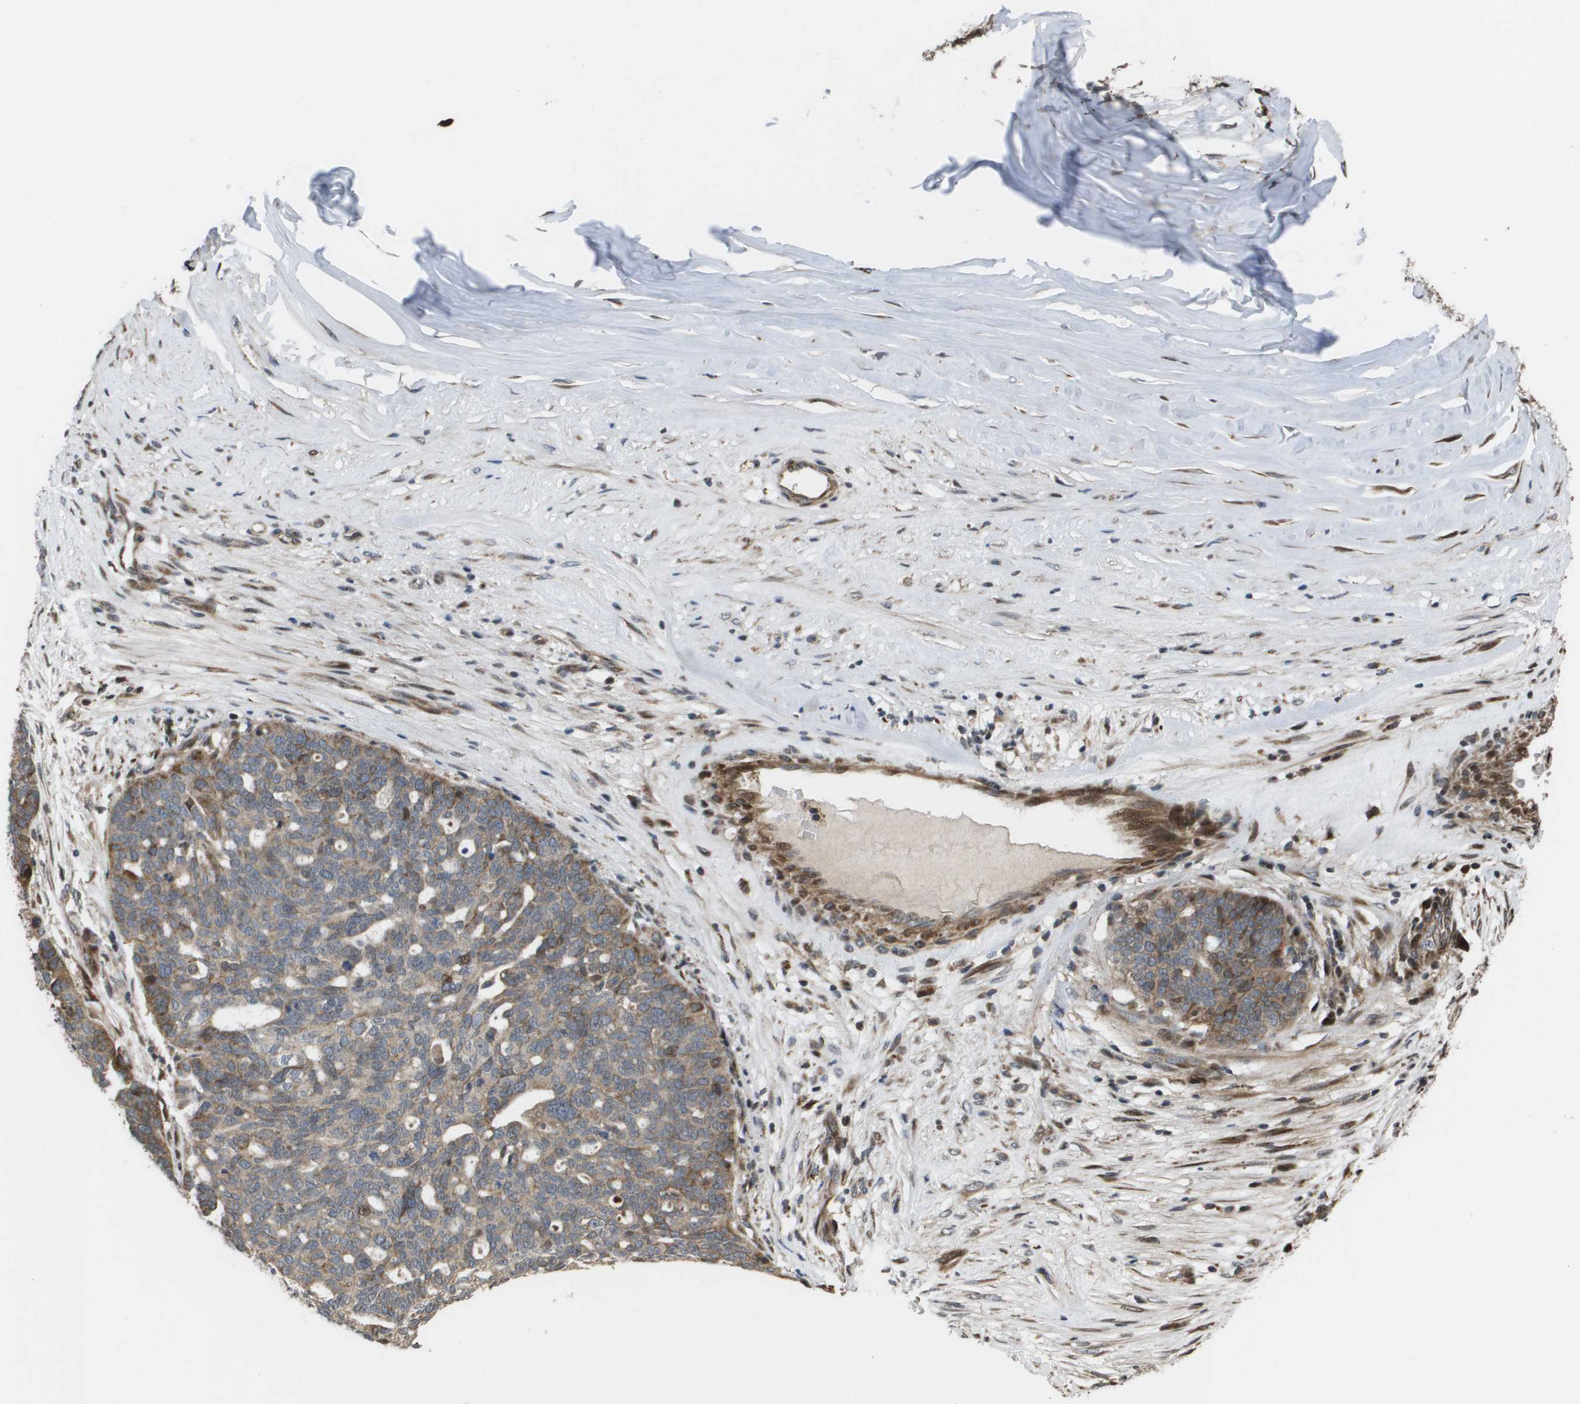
{"staining": {"intensity": "moderate", "quantity": "<25%", "location": "cytoplasmic/membranous"}, "tissue": "ovarian cancer", "cell_type": "Tumor cells", "image_type": "cancer", "snomed": [{"axis": "morphology", "description": "Cystadenocarcinoma, serous, NOS"}, {"axis": "topography", "description": "Ovary"}], "caption": "Protein staining of ovarian cancer tissue shows moderate cytoplasmic/membranous positivity in approximately <25% of tumor cells.", "gene": "AXIN2", "patient": {"sex": "female", "age": 59}}